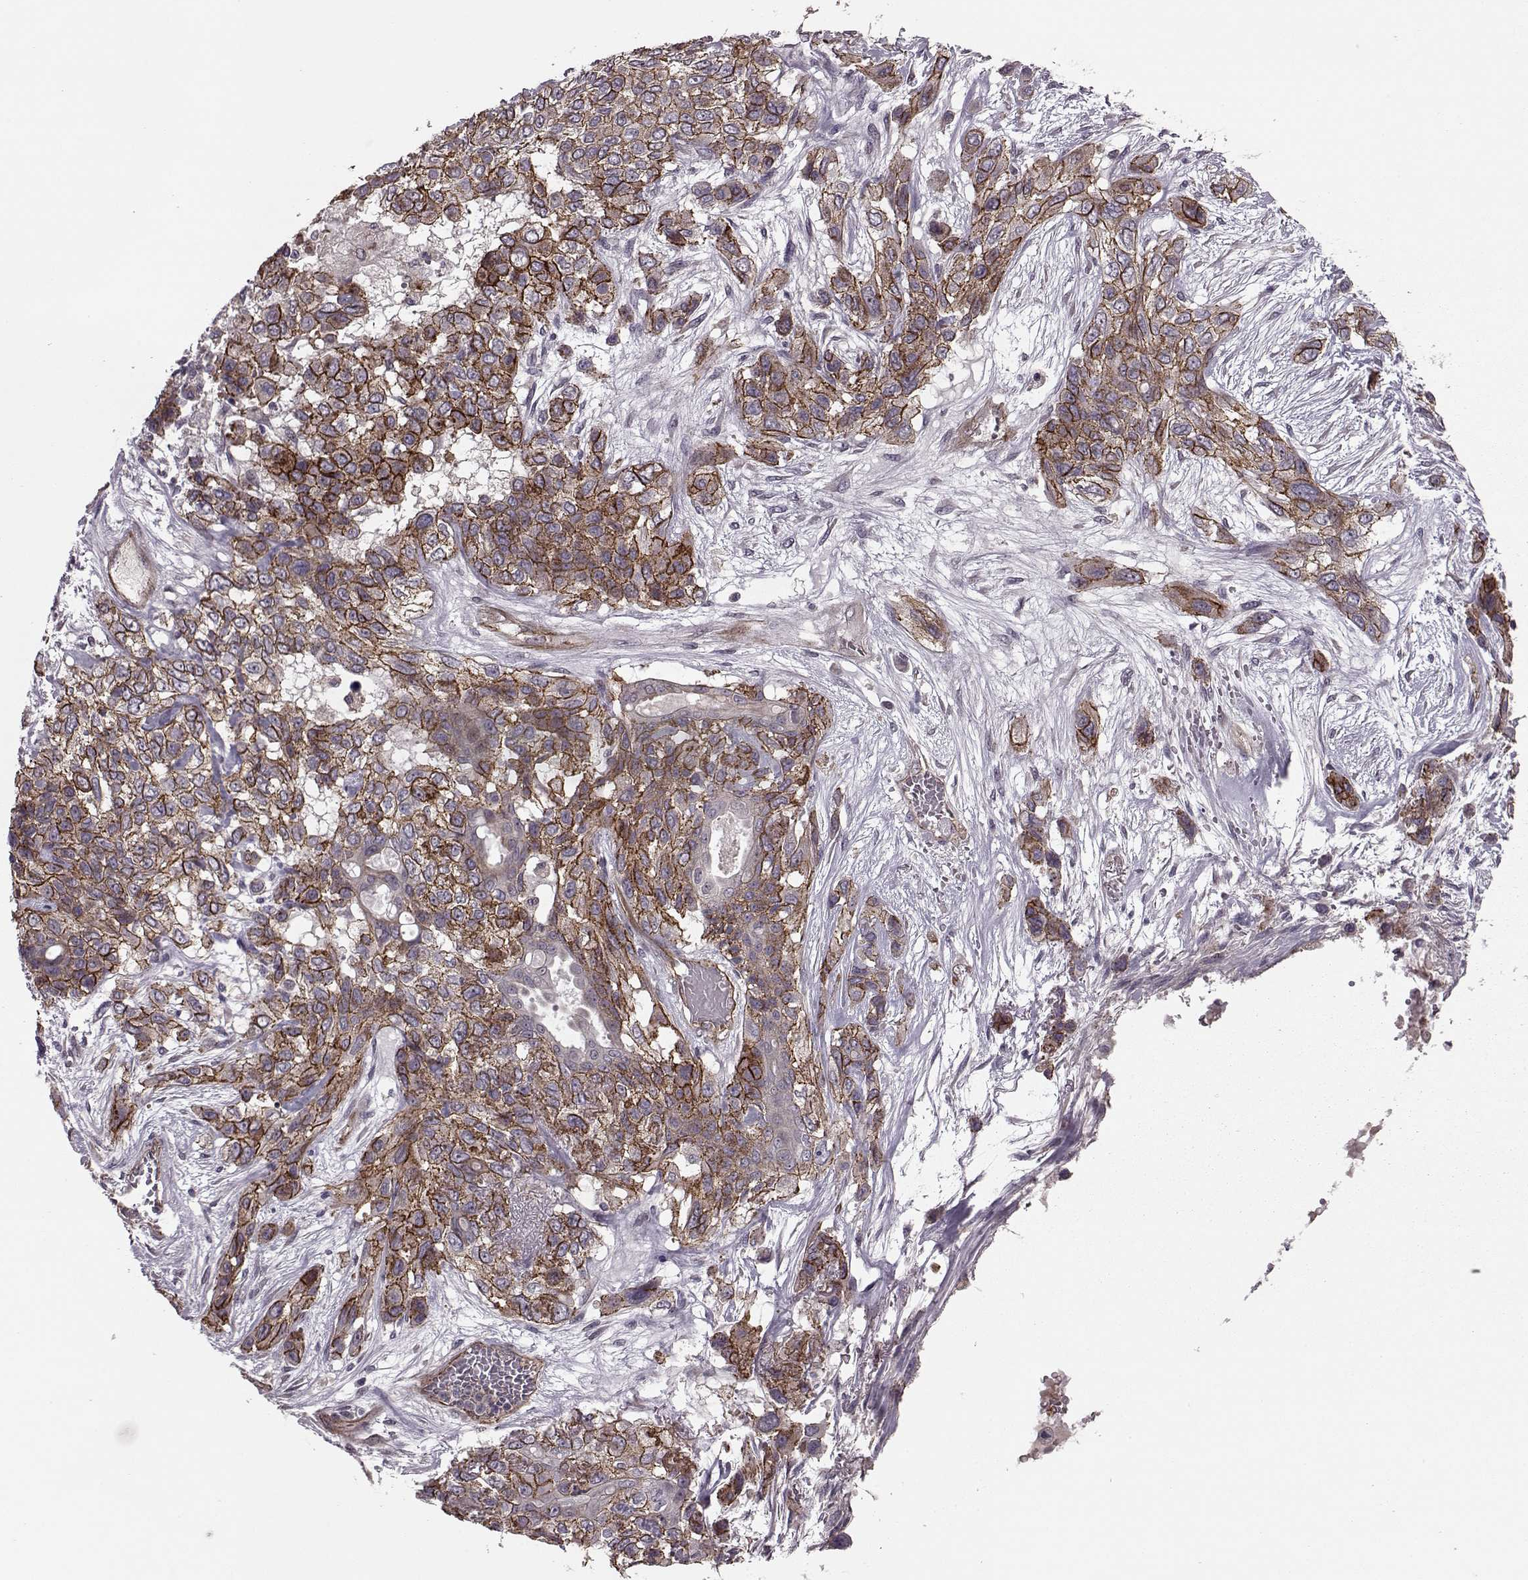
{"staining": {"intensity": "strong", "quantity": ">75%", "location": "cytoplasmic/membranous"}, "tissue": "lung cancer", "cell_type": "Tumor cells", "image_type": "cancer", "snomed": [{"axis": "morphology", "description": "Squamous cell carcinoma, NOS"}, {"axis": "topography", "description": "Lung"}], "caption": "IHC staining of squamous cell carcinoma (lung), which reveals high levels of strong cytoplasmic/membranous positivity in approximately >75% of tumor cells indicating strong cytoplasmic/membranous protein staining. The staining was performed using DAB (brown) for protein detection and nuclei were counterstained in hematoxylin (blue).", "gene": "SYNPO", "patient": {"sex": "female", "age": 70}}